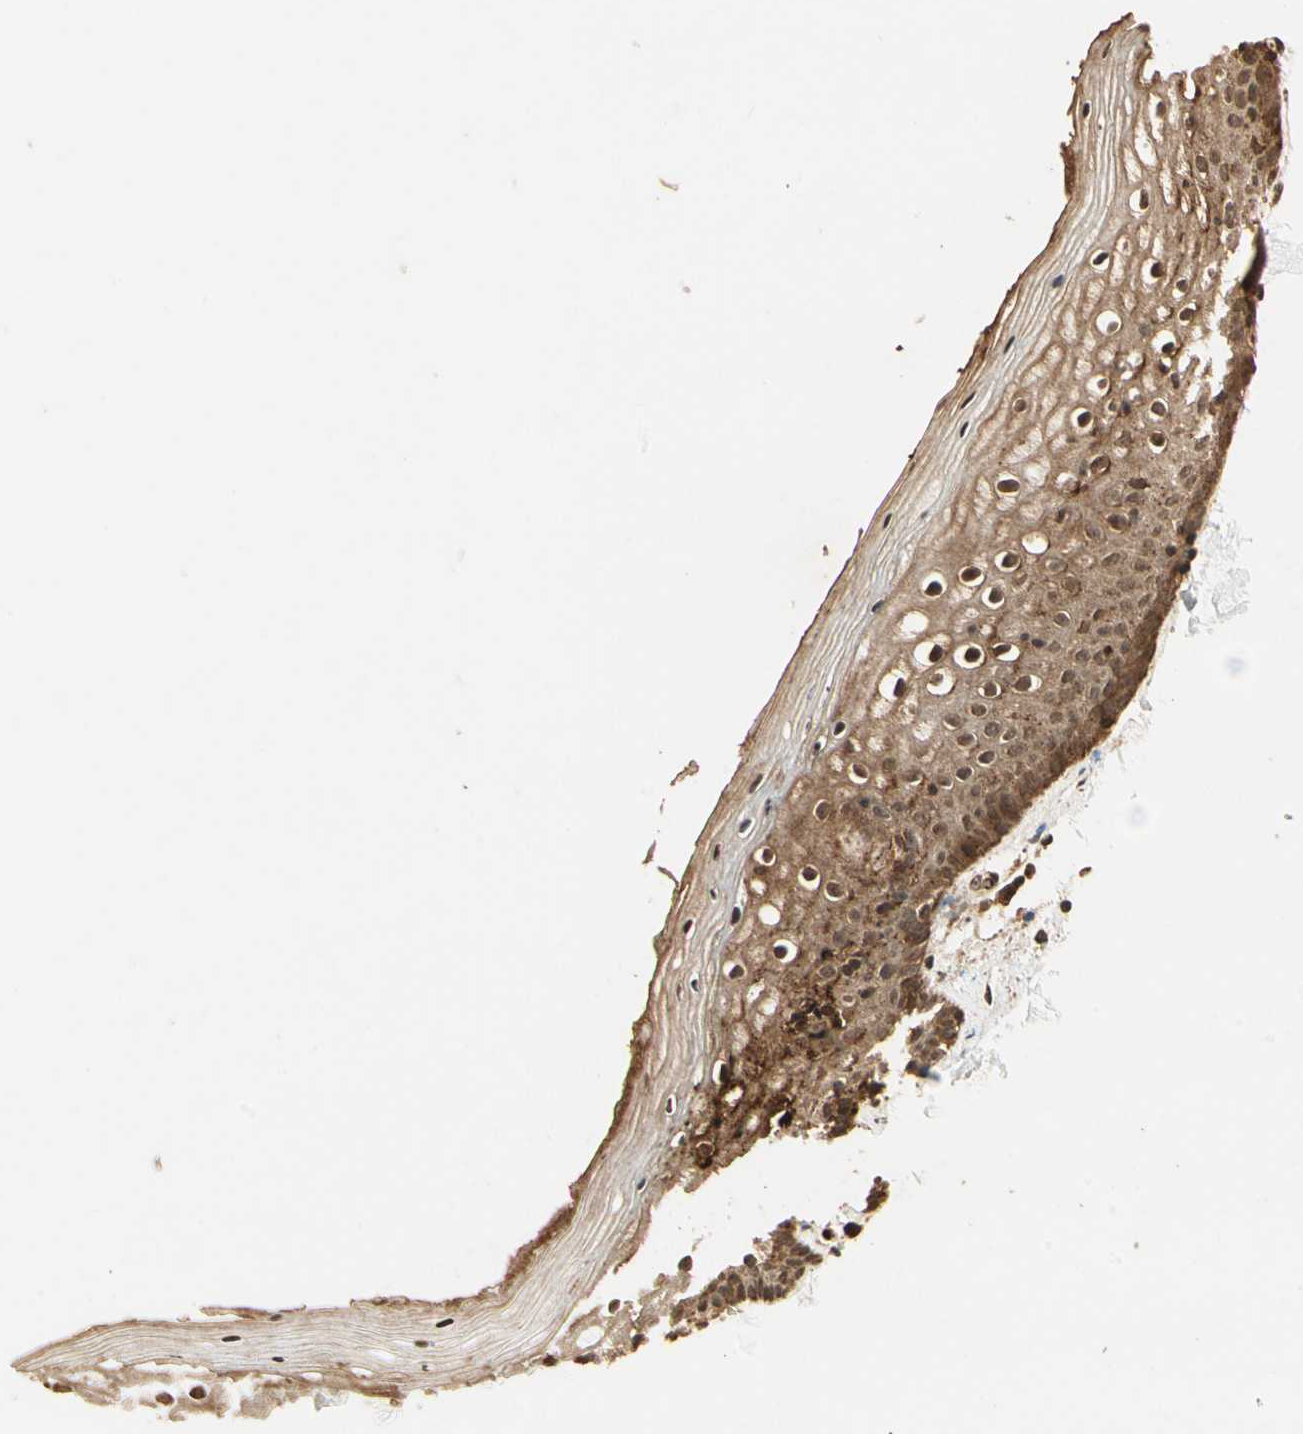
{"staining": {"intensity": "strong", "quantity": ">75%", "location": "cytoplasmic/membranous,nuclear"}, "tissue": "vagina", "cell_type": "Squamous epithelial cells", "image_type": "normal", "snomed": [{"axis": "morphology", "description": "Normal tissue, NOS"}, {"axis": "topography", "description": "Vagina"}], "caption": "Immunohistochemical staining of unremarkable vagina demonstrates >75% levels of strong cytoplasmic/membranous,nuclear protein expression in about >75% of squamous epithelial cells.", "gene": "RFFL", "patient": {"sex": "female", "age": 46}}